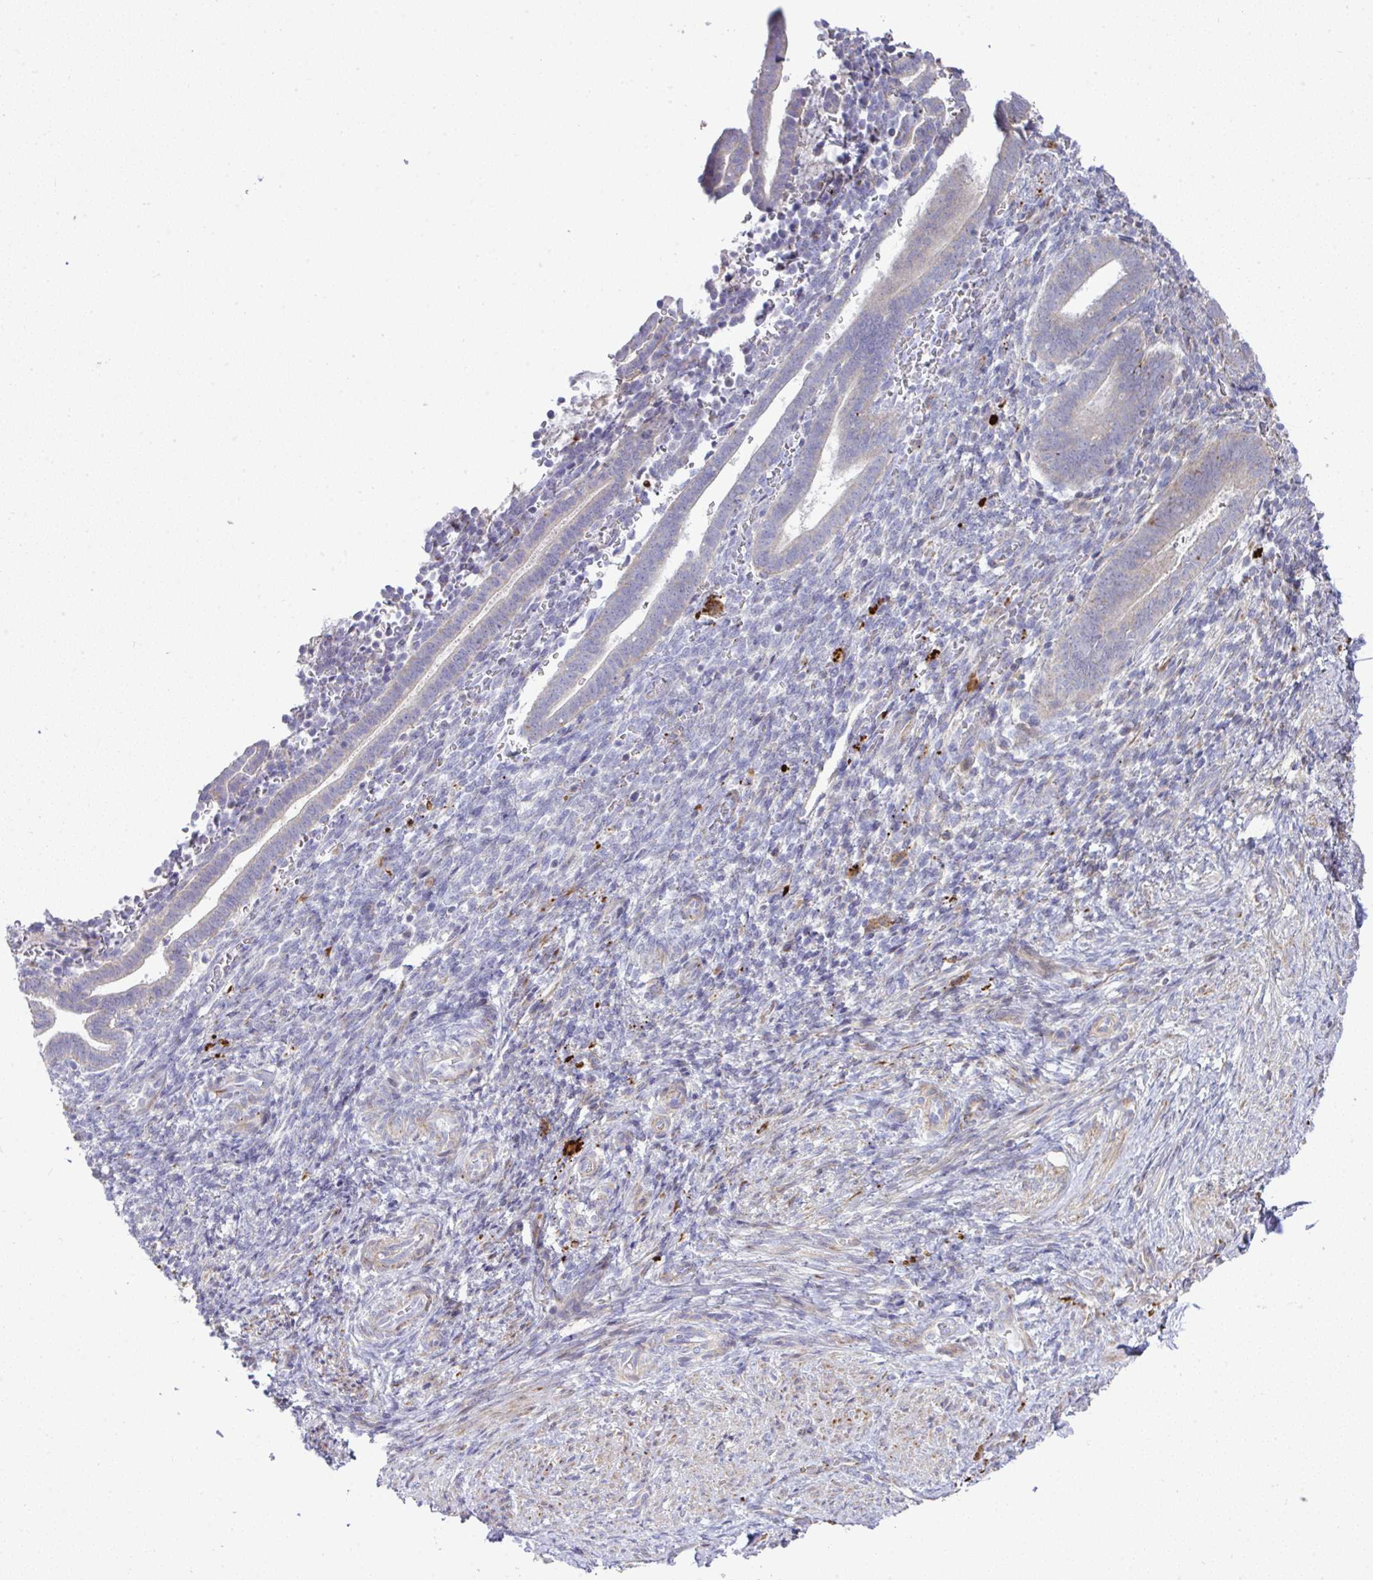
{"staining": {"intensity": "negative", "quantity": "none", "location": "none"}, "tissue": "endometrium", "cell_type": "Cells in endometrial stroma", "image_type": "normal", "snomed": [{"axis": "morphology", "description": "Normal tissue, NOS"}, {"axis": "topography", "description": "Endometrium"}], "caption": "The immunohistochemistry (IHC) histopathology image has no significant staining in cells in endometrial stroma of endometrium.", "gene": "GRID2", "patient": {"sex": "female", "age": 34}}